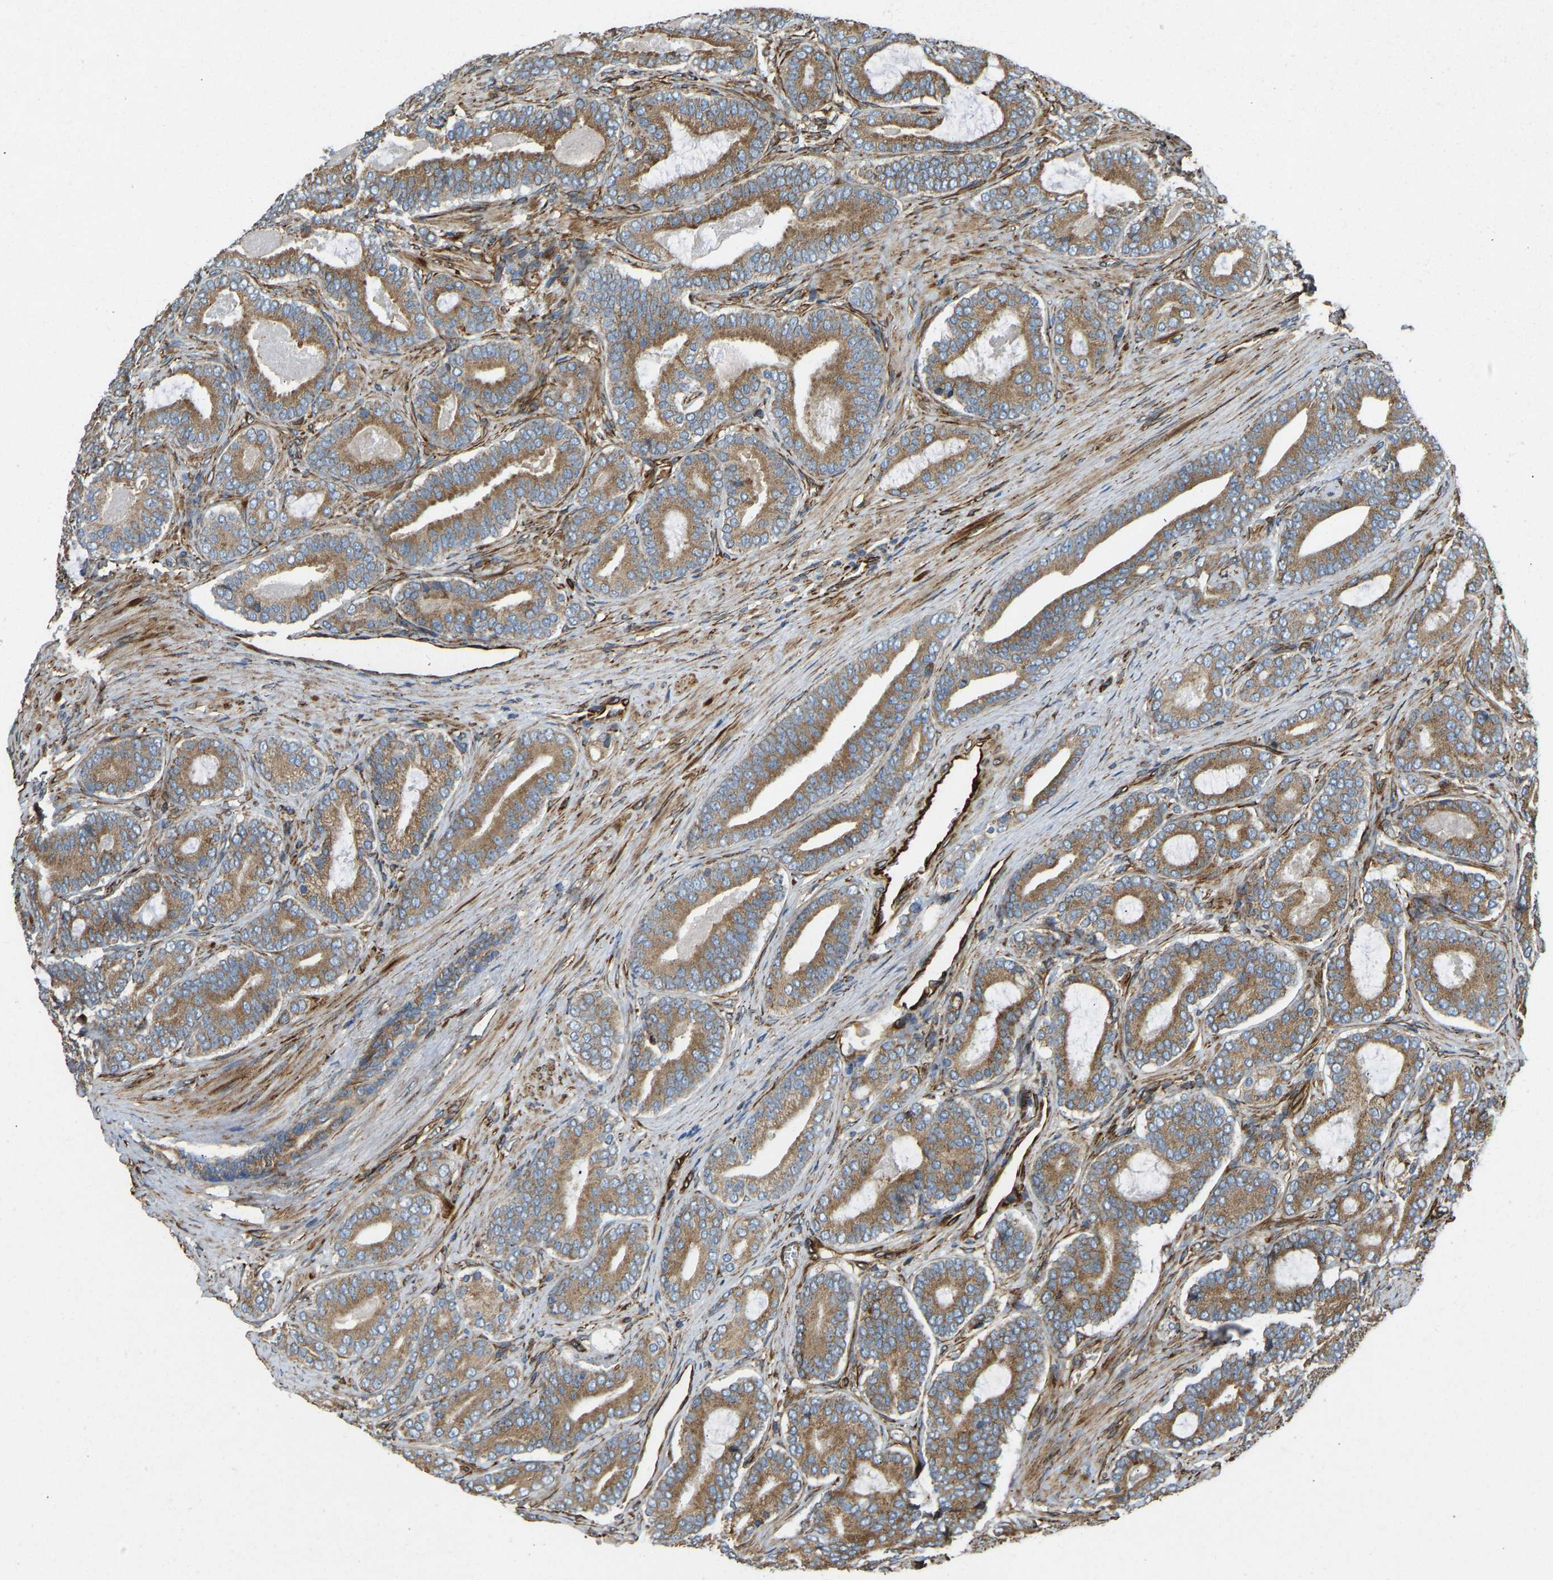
{"staining": {"intensity": "moderate", "quantity": ">75%", "location": "cytoplasmic/membranous"}, "tissue": "prostate cancer", "cell_type": "Tumor cells", "image_type": "cancer", "snomed": [{"axis": "morphology", "description": "Adenocarcinoma, High grade"}, {"axis": "topography", "description": "Prostate"}], "caption": "Moderate cytoplasmic/membranous protein expression is seen in approximately >75% of tumor cells in prostate cancer (adenocarcinoma (high-grade)).", "gene": "BEX3", "patient": {"sex": "male", "age": 60}}